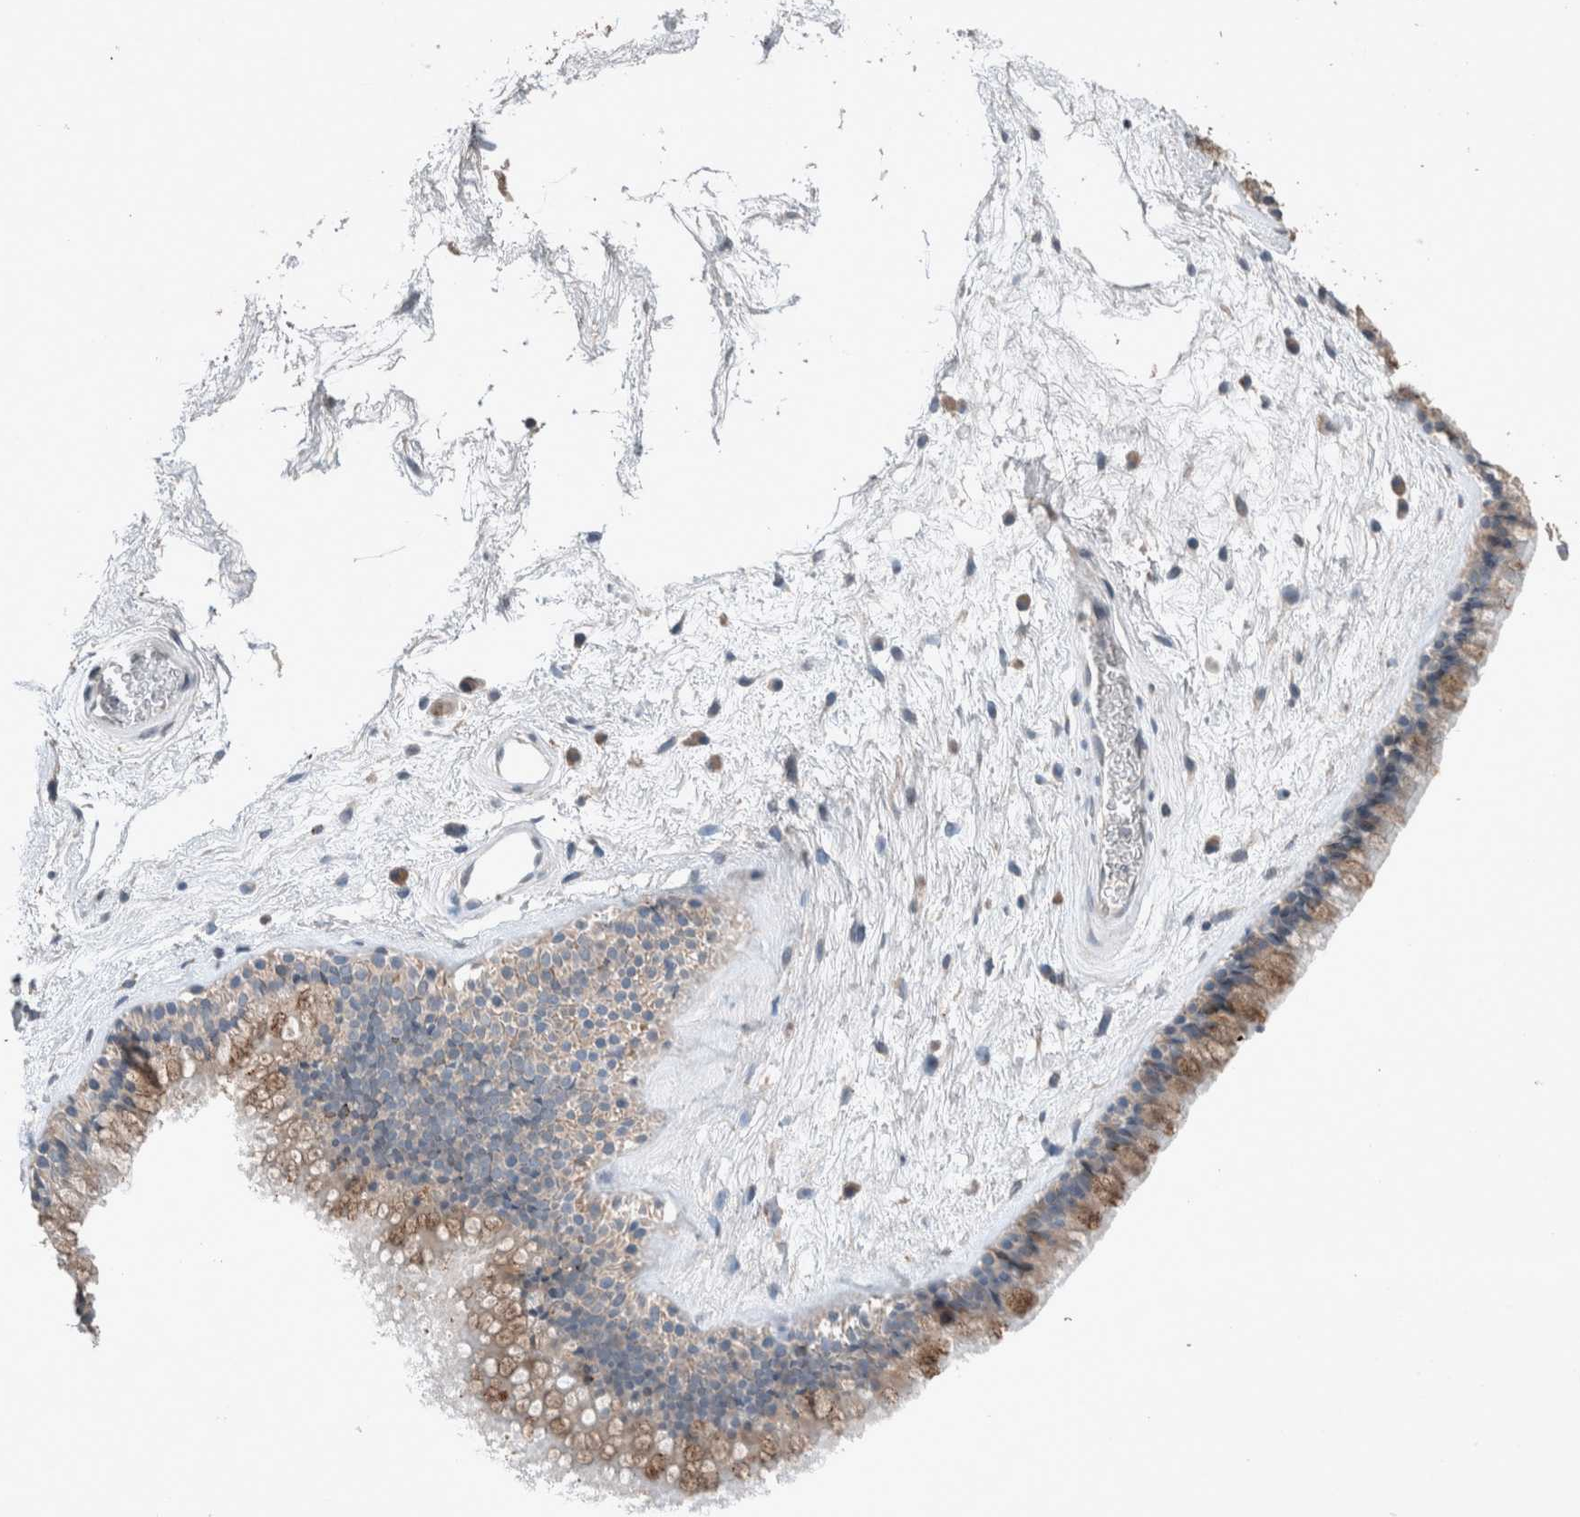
{"staining": {"intensity": "moderate", "quantity": "<25%", "location": "cytoplasmic/membranous"}, "tissue": "nasopharynx", "cell_type": "Respiratory epithelial cells", "image_type": "normal", "snomed": [{"axis": "morphology", "description": "Normal tissue, NOS"}, {"axis": "morphology", "description": "Inflammation, NOS"}, {"axis": "topography", "description": "Nasopharynx"}], "caption": "Protein expression analysis of unremarkable human nasopharynx reveals moderate cytoplasmic/membranous expression in approximately <25% of respiratory epithelial cells. The staining was performed using DAB (3,3'-diaminobenzidine), with brown indicating positive protein expression. Nuclei are stained blue with hematoxylin.", "gene": "UGCG", "patient": {"sex": "male", "age": 48}}